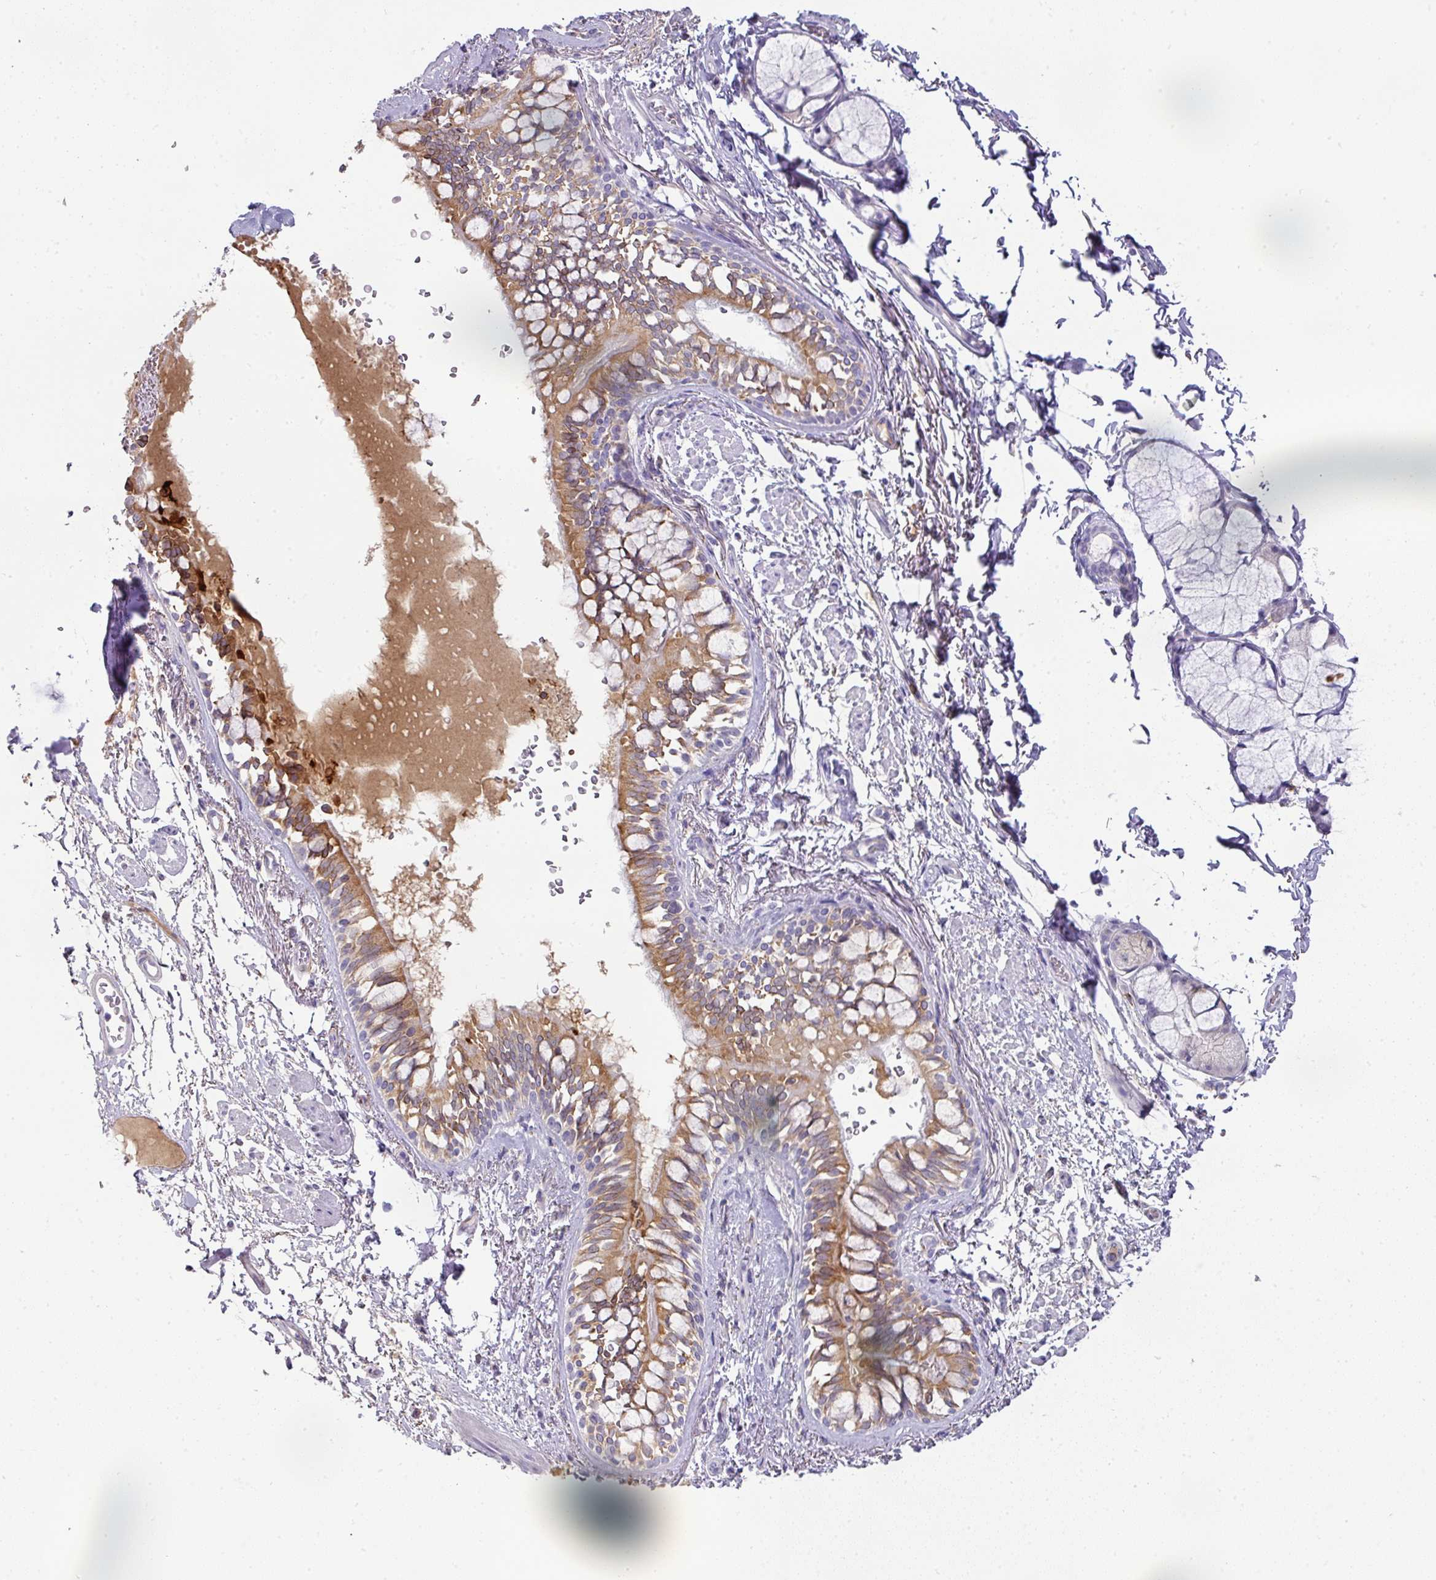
{"staining": {"intensity": "moderate", "quantity": "25%-75%", "location": "cytoplasmic/membranous"}, "tissue": "bronchus", "cell_type": "Respiratory epithelial cells", "image_type": "normal", "snomed": [{"axis": "morphology", "description": "Normal tissue, NOS"}, {"axis": "topography", "description": "Bronchus"}], "caption": "Respiratory epithelial cells display moderate cytoplasmic/membranous positivity in approximately 25%-75% of cells in benign bronchus.", "gene": "FGF17", "patient": {"sex": "male", "age": 70}}